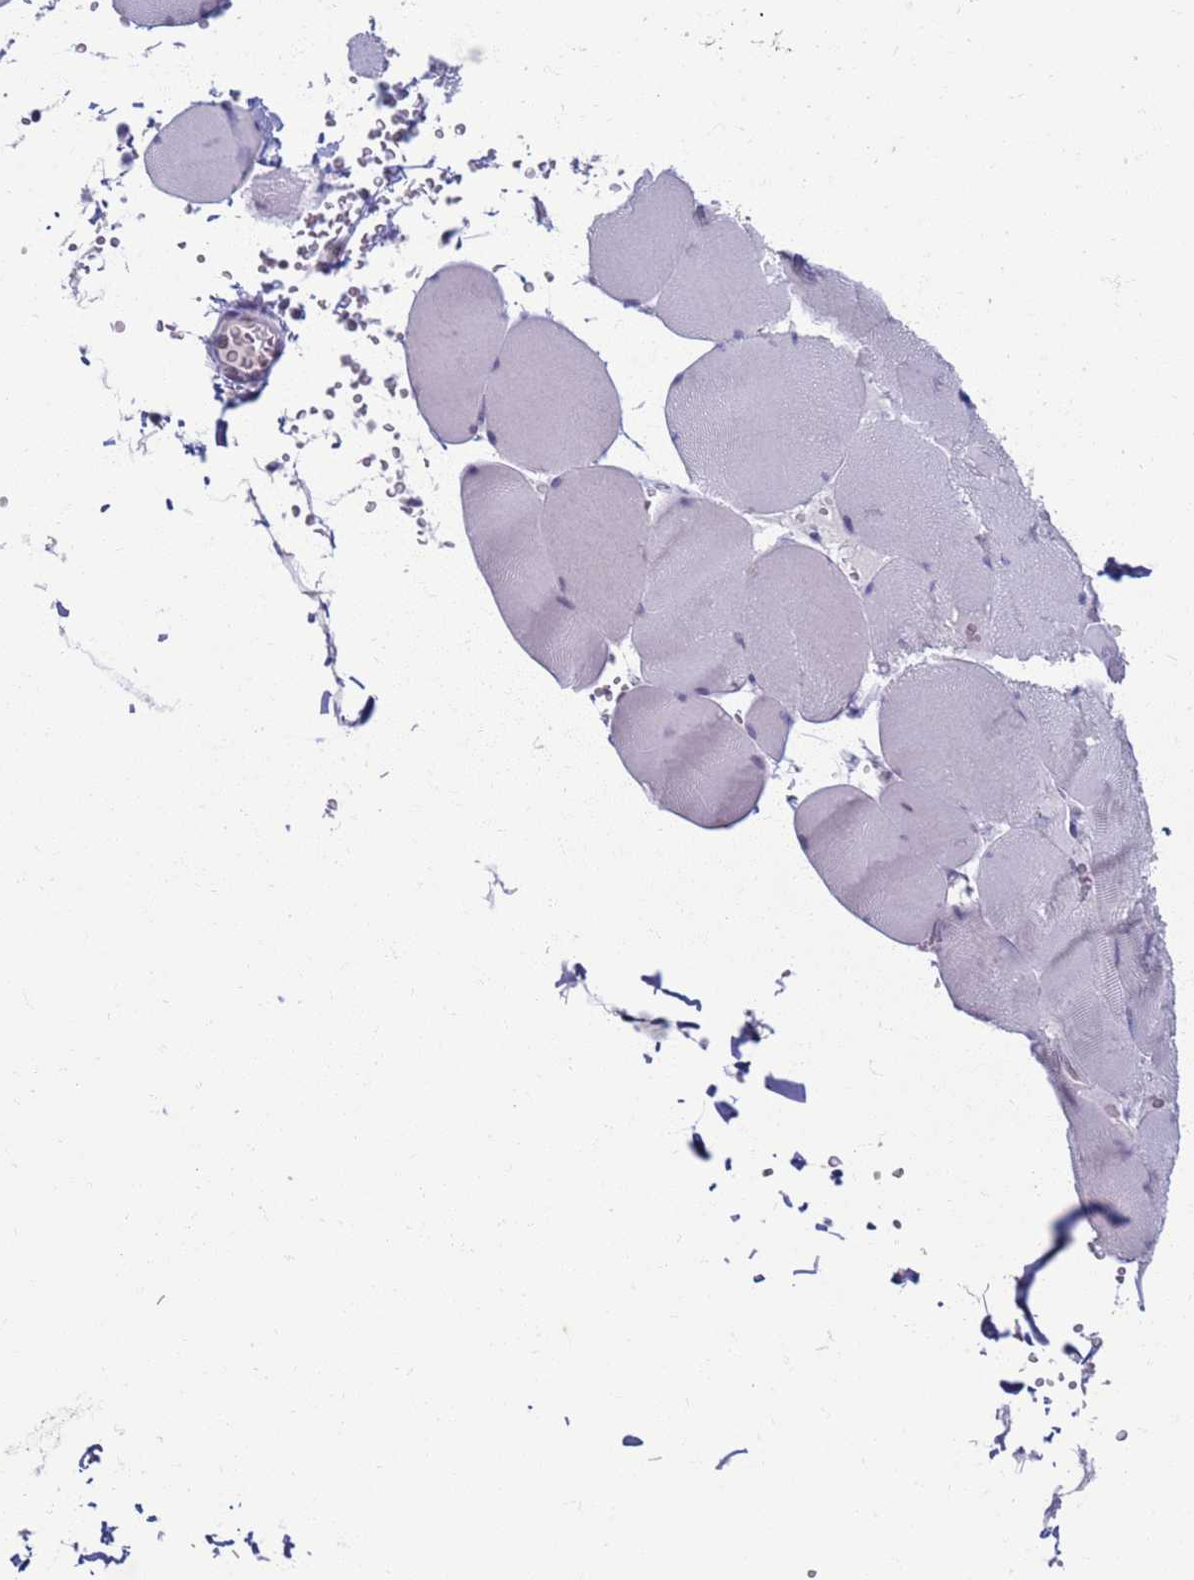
{"staining": {"intensity": "negative", "quantity": "none", "location": "none"}, "tissue": "skeletal muscle", "cell_type": "Myocytes", "image_type": "normal", "snomed": [{"axis": "morphology", "description": "Normal tissue, NOS"}, {"axis": "topography", "description": "Skeletal muscle"}, {"axis": "topography", "description": "Head-Neck"}], "caption": "Immunohistochemistry of normal skeletal muscle exhibits no expression in myocytes. (DAB (3,3'-diaminobenzidine) IHC, high magnification).", "gene": "CLCA2", "patient": {"sex": "male", "age": 66}}